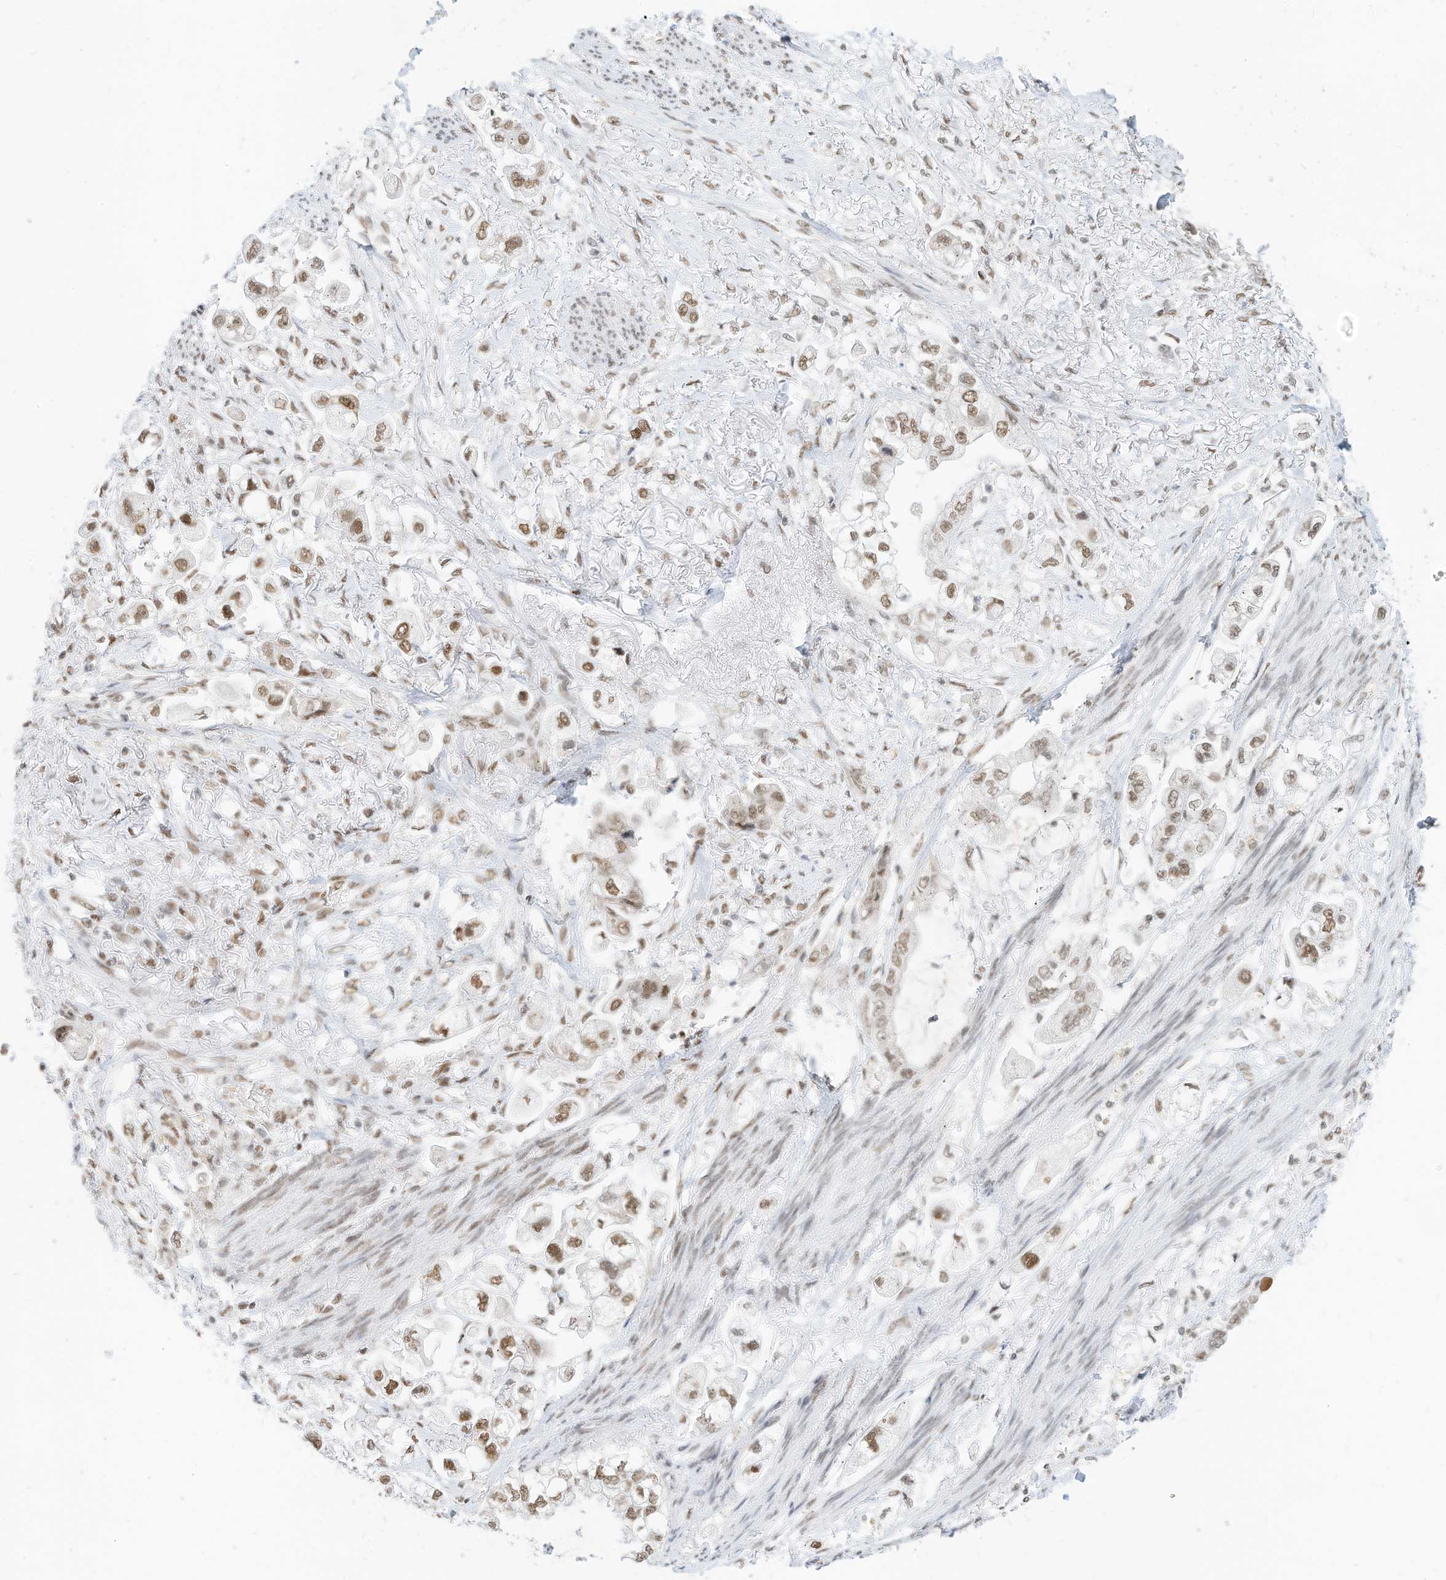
{"staining": {"intensity": "moderate", "quantity": ">75%", "location": "nuclear"}, "tissue": "stomach cancer", "cell_type": "Tumor cells", "image_type": "cancer", "snomed": [{"axis": "morphology", "description": "Adenocarcinoma, NOS"}, {"axis": "topography", "description": "Stomach"}], "caption": "Adenocarcinoma (stomach) stained with immunohistochemistry (IHC) displays moderate nuclear staining in about >75% of tumor cells. The staining is performed using DAB (3,3'-diaminobenzidine) brown chromogen to label protein expression. The nuclei are counter-stained blue using hematoxylin.", "gene": "SMARCA2", "patient": {"sex": "male", "age": 62}}